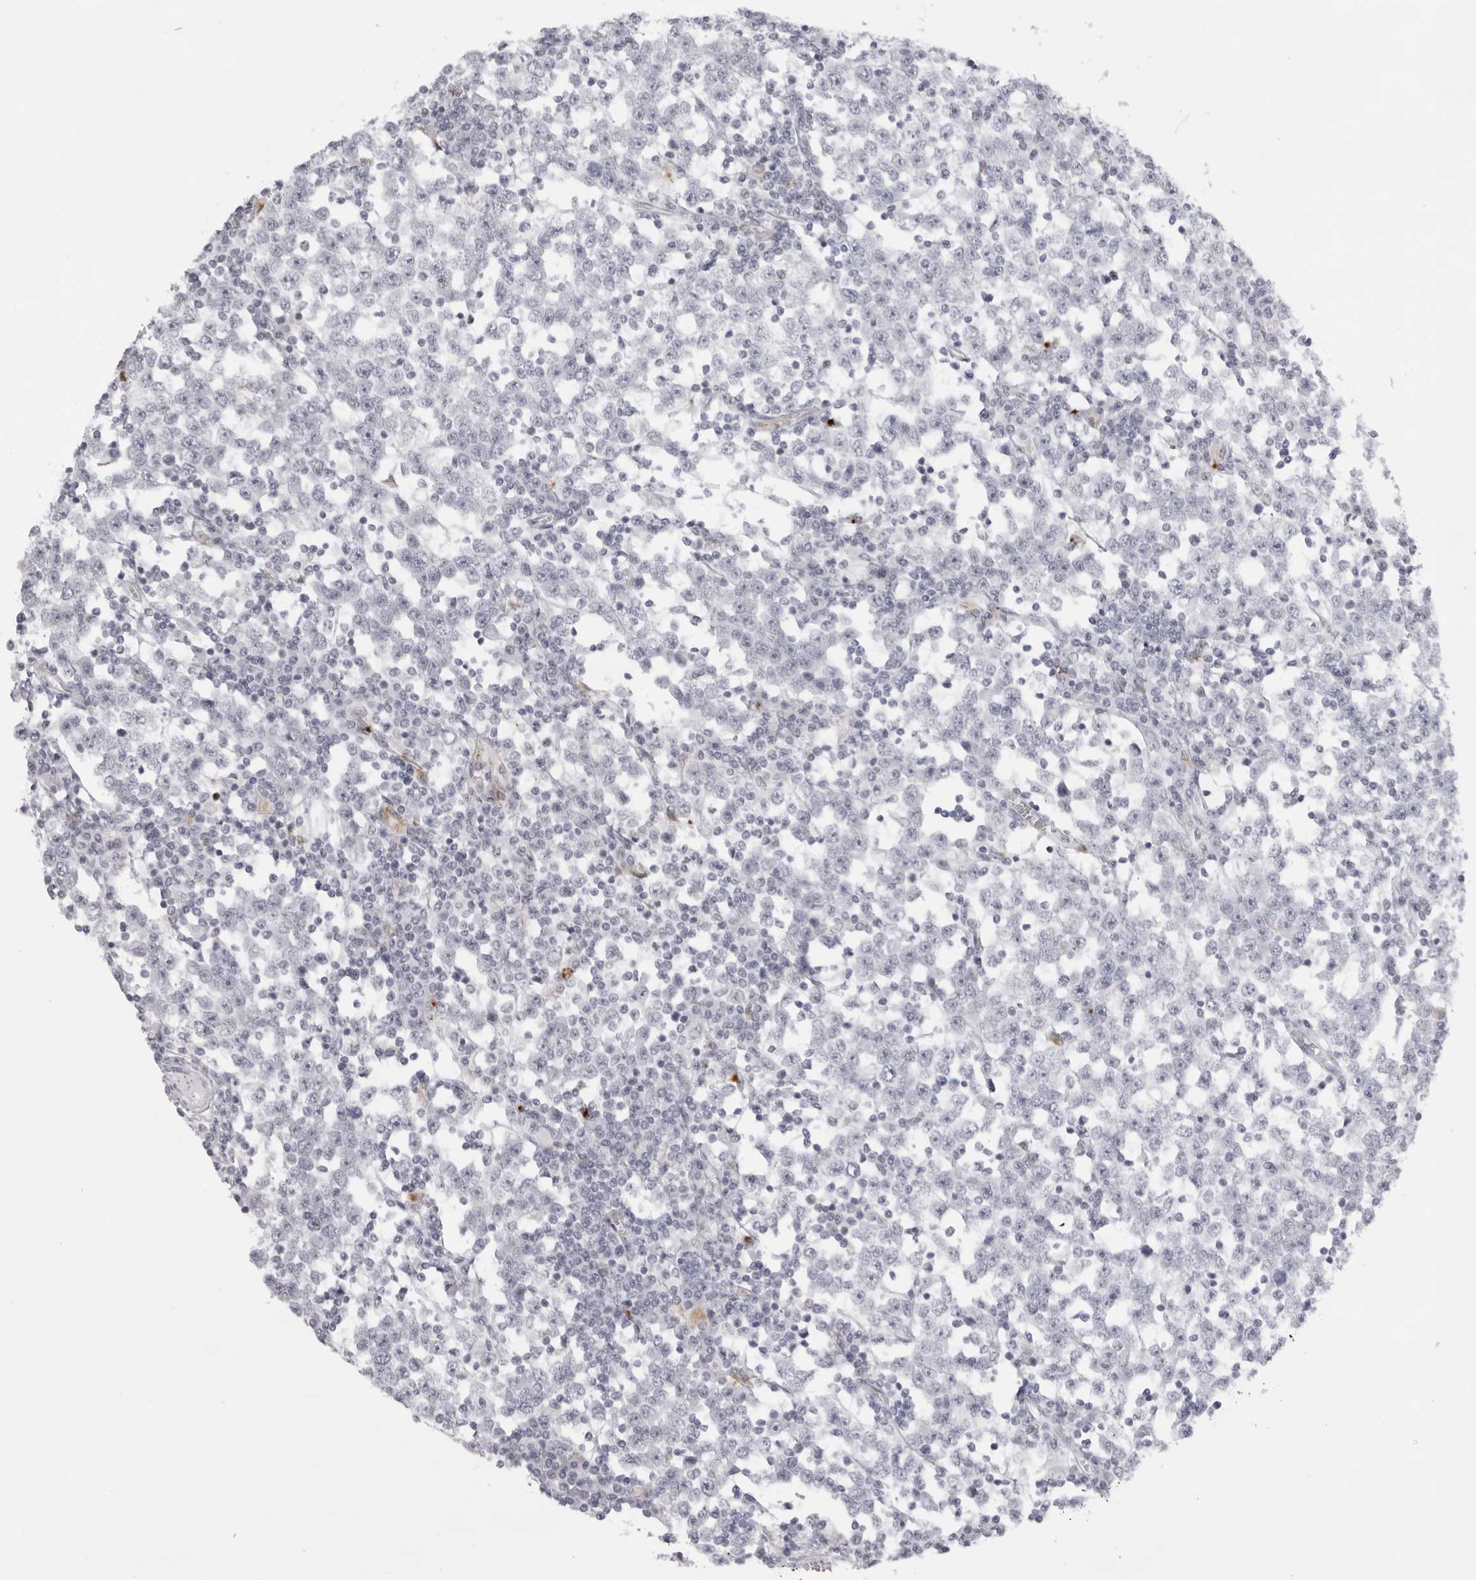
{"staining": {"intensity": "negative", "quantity": "none", "location": "none"}, "tissue": "testis cancer", "cell_type": "Tumor cells", "image_type": "cancer", "snomed": [{"axis": "morphology", "description": "Seminoma, NOS"}, {"axis": "topography", "description": "Testis"}], "caption": "This is an immunohistochemistry (IHC) image of human seminoma (testis). There is no staining in tumor cells.", "gene": "KLK12", "patient": {"sex": "male", "age": 65}}